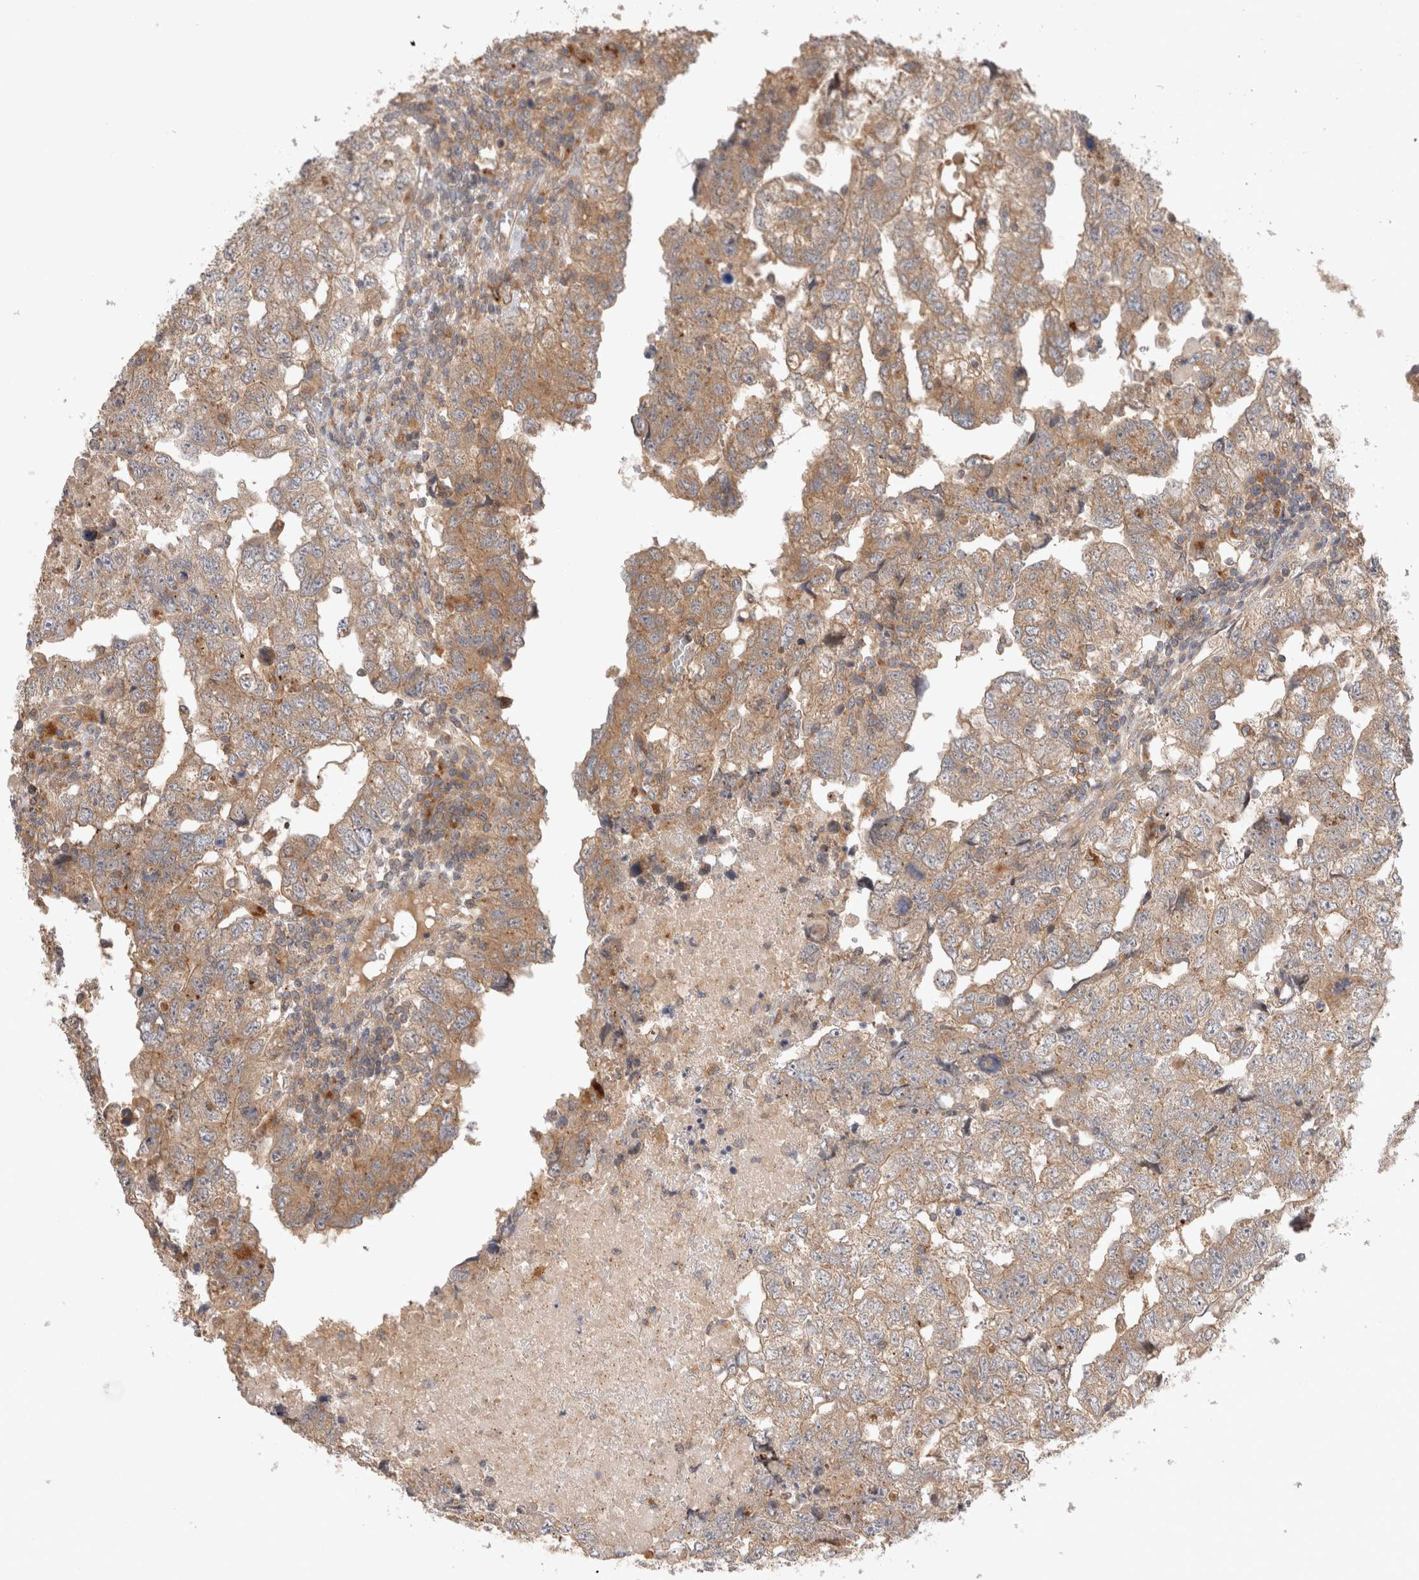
{"staining": {"intensity": "moderate", "quantity": ">75%", "location": "cytoplasmic/membranous"}, "tissue": "testis cancer", "cell_type": "Tumor cells", "image_type": "cancer", "snomed": [{"axis": "morphology", "description": "Carcinoma, Embryonal, NOS"}, {"axis": "topography", "description": "Testis"}], "caption": "Immunohistochemistry of human embryonal carcinoma (testis) shows medium levels of moderate cytoplasmic/membranous staining in about >75% of tumor cells. Using DAB (brown) and hematoxylin (blue) stains, captured at high magnification using brightfield microscopy.", "gene": "VPS28", "patient": {"sex": "male", "age": 36}}